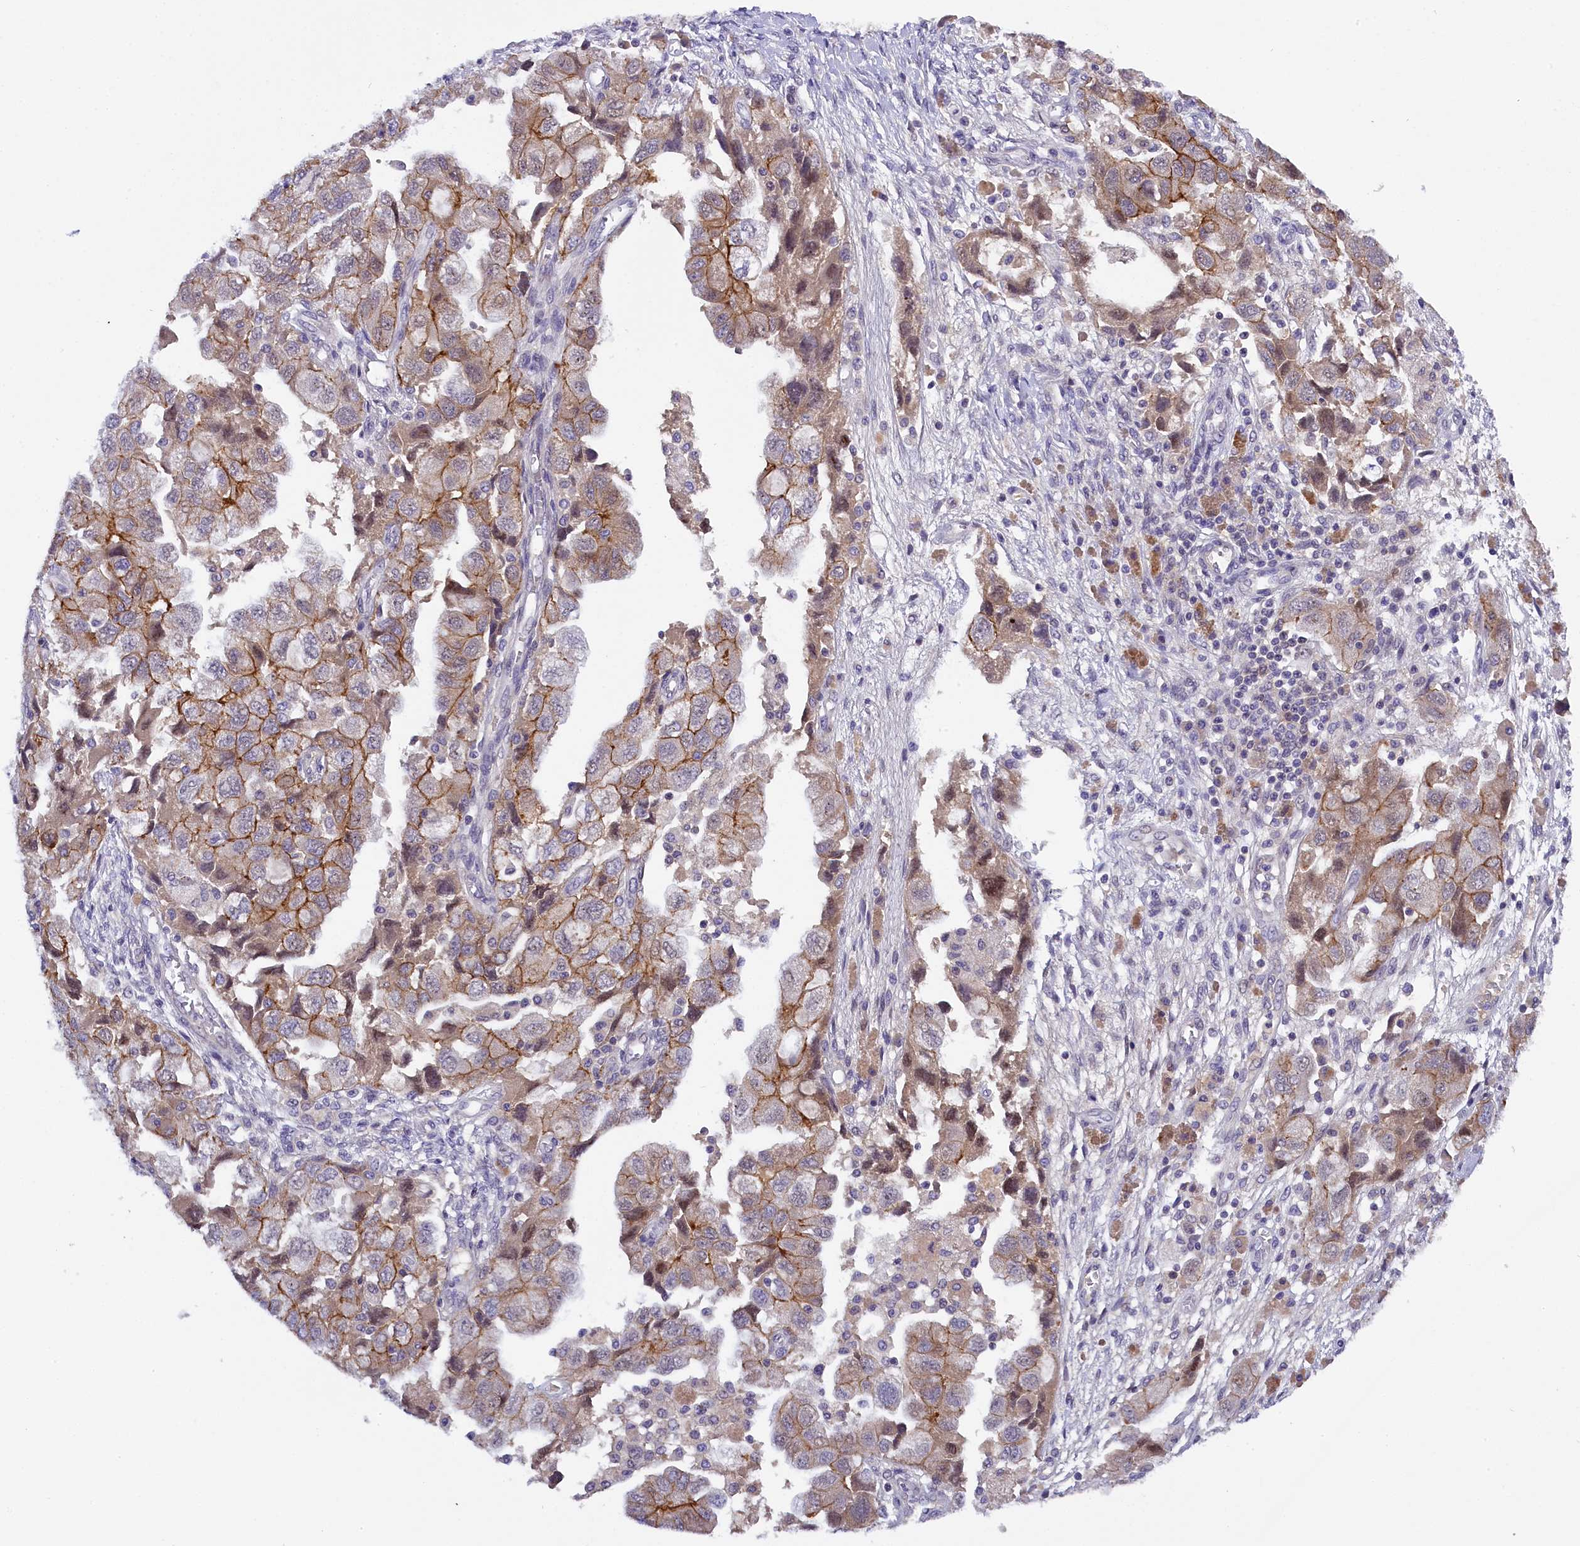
{"staining": {"intensity": "moderate", "quantity": ">75%", "location": "cytoplasmic/membranous"}, "tissue": "ovarian cancer", "cell_type": "Tumor cells", "image_type": "cancer", "snomed": [{"axis": "morphology", "description": "Carcinoma, NOS"}, {"axis": "morphology", "description": "Cystadenocarcinoma, serous, NOS"}, {"axis": "topography", "description": "Ovary"}], "caption": "Ovarian cancer stained with IHC shows moderate cytoplasmic/membranous expression in approximately >75% of tumor cells.", "gene": "ENKD1", "patient": {"sex": "female", "age": 69}}